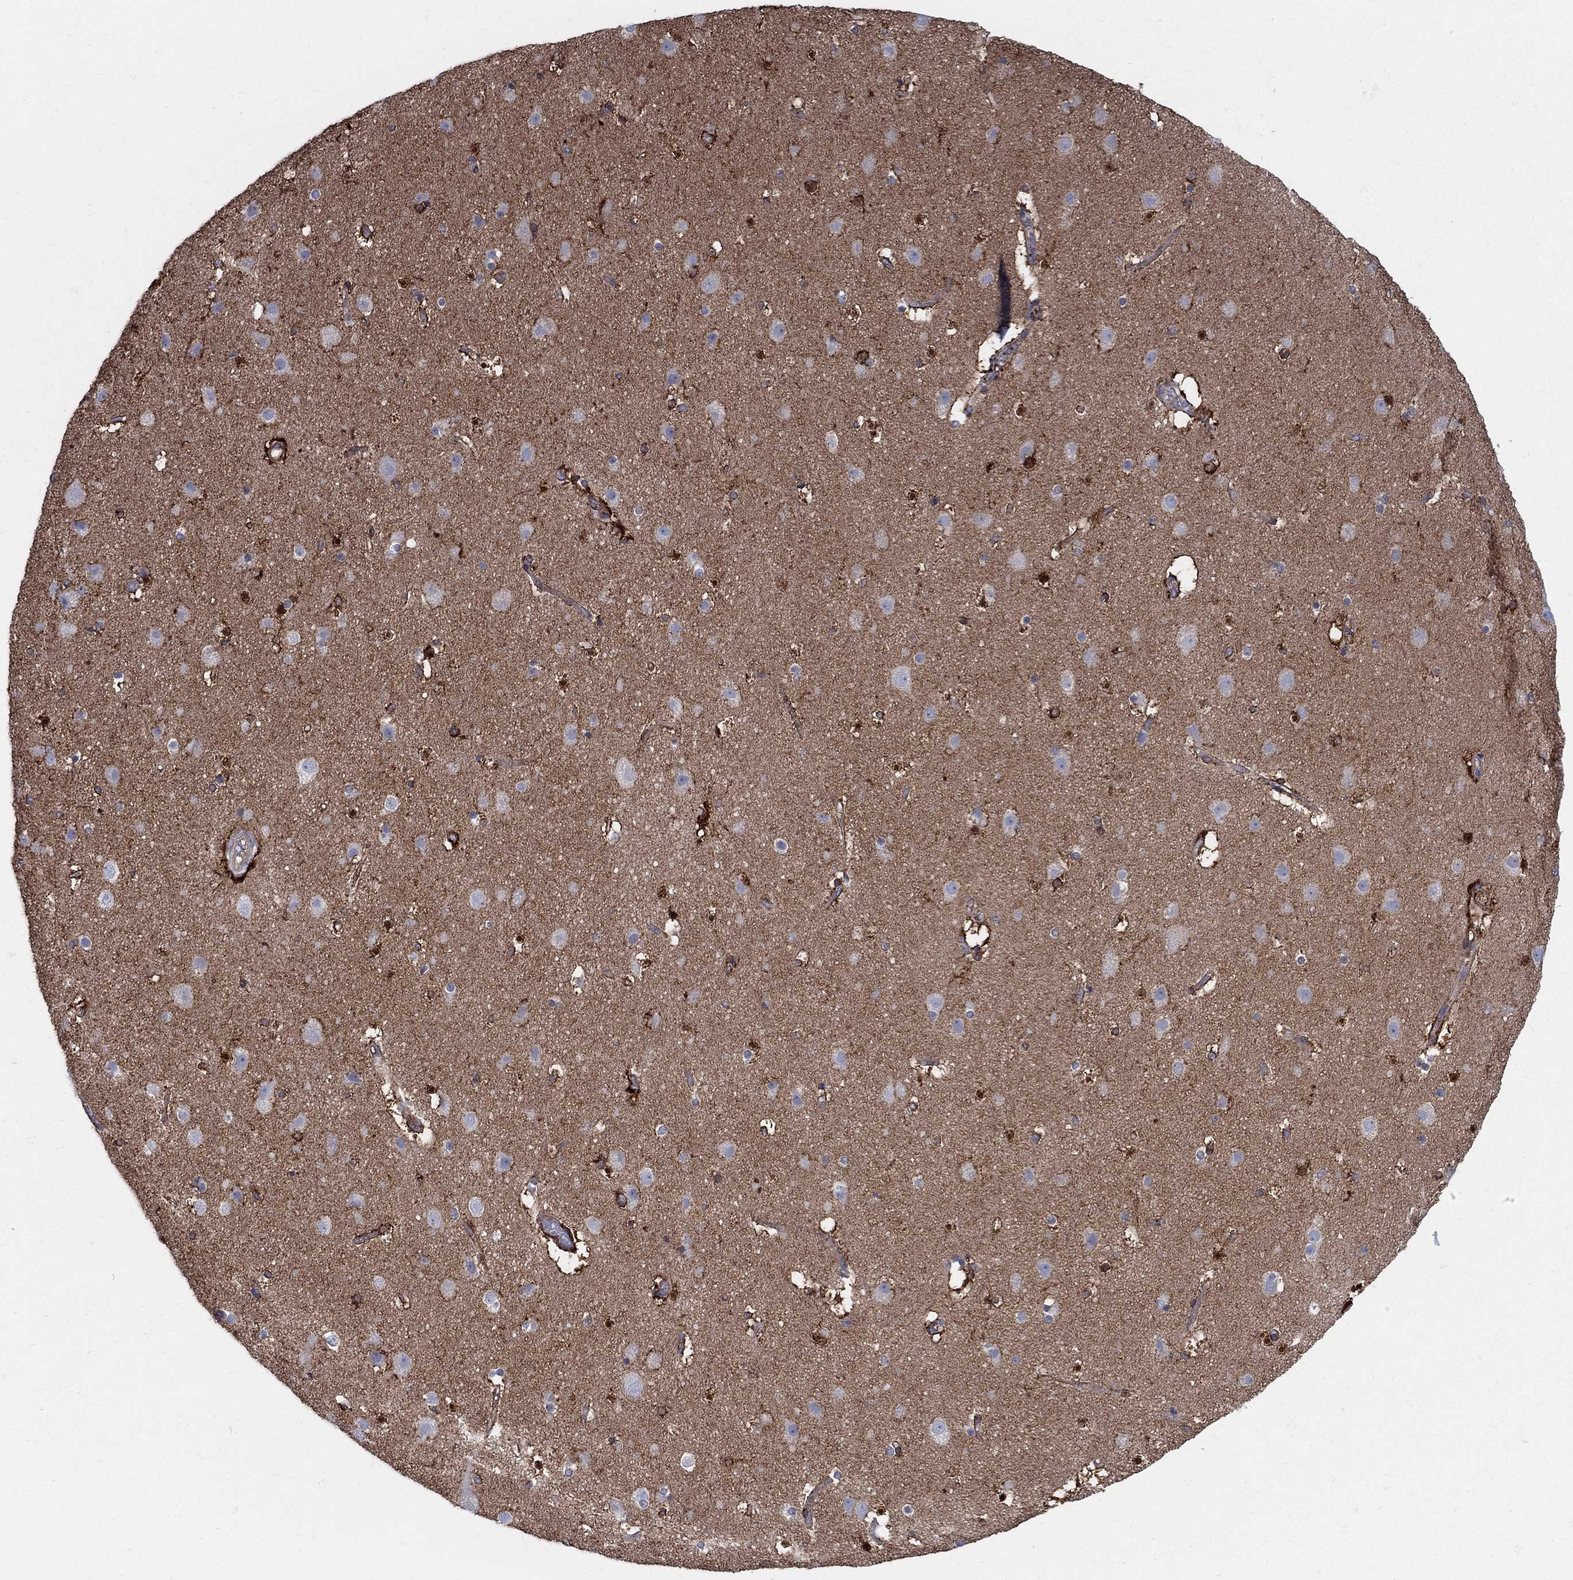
{"staining": {"intensity": "negative", "quantity": "none", "location": "none"}, "tissue": "cerebral cortex", "cell_type": "Endothelial cells", "image_type": "normal", "snomed": [{"axis": "morphology", "description": "Normal tissue, NOS"}, {"axis": "topography", "description": "Cerebral cortex"}], "caption": "DAB (3,3'-diaminobenzidine) immunohistochemical staining of normal cerebral cortex demonstrates no significant positivity in endothelial cells. The staining was performed using DAB to visualize the protein expression in brown, while the nuclei were stained in blue with hematoxylin (Magnification: 20x).", "gene": "SEPTIN8", "patient": {"sex": "female", "age": 52}}